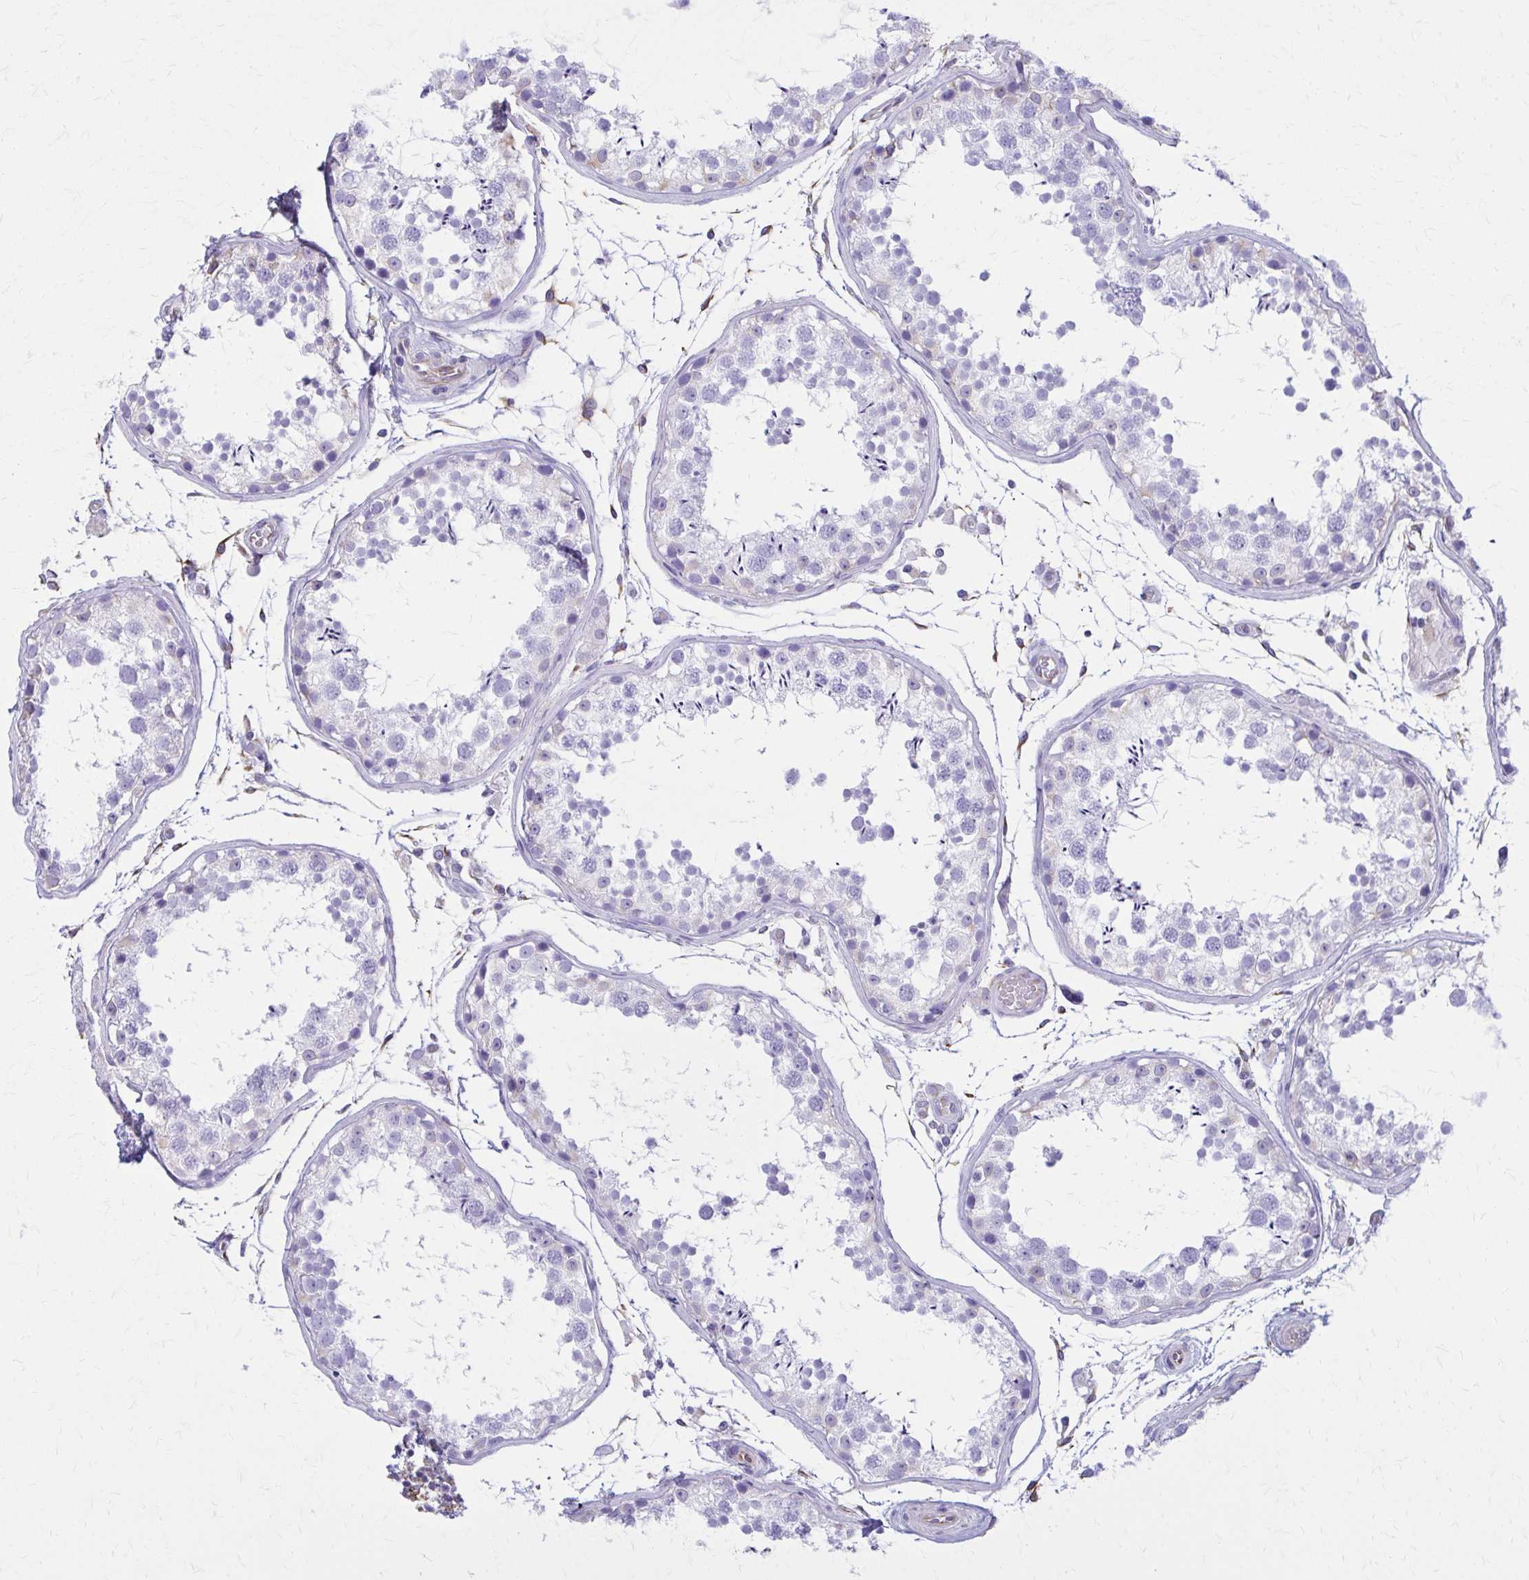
{"staining": {"intensity": "negative", "quantity": "none", "location": "none"}, "tissue": "testis", "cell_type": "Cells in seminiferous ducts", "image_type": "normal", "snomed": [{"axis": "morphology", "description": "Normal tissue, NOS"}, {"axis": "topography", "description": "Testis"}], "caption": "A high-resolution photomicrograph shows IHC staining of unremarkable testis, which reveals no significant staining in cells in seminiferous ducts.", "gene": "GFAP", "patient": {"sex": "male", "age": 29}}